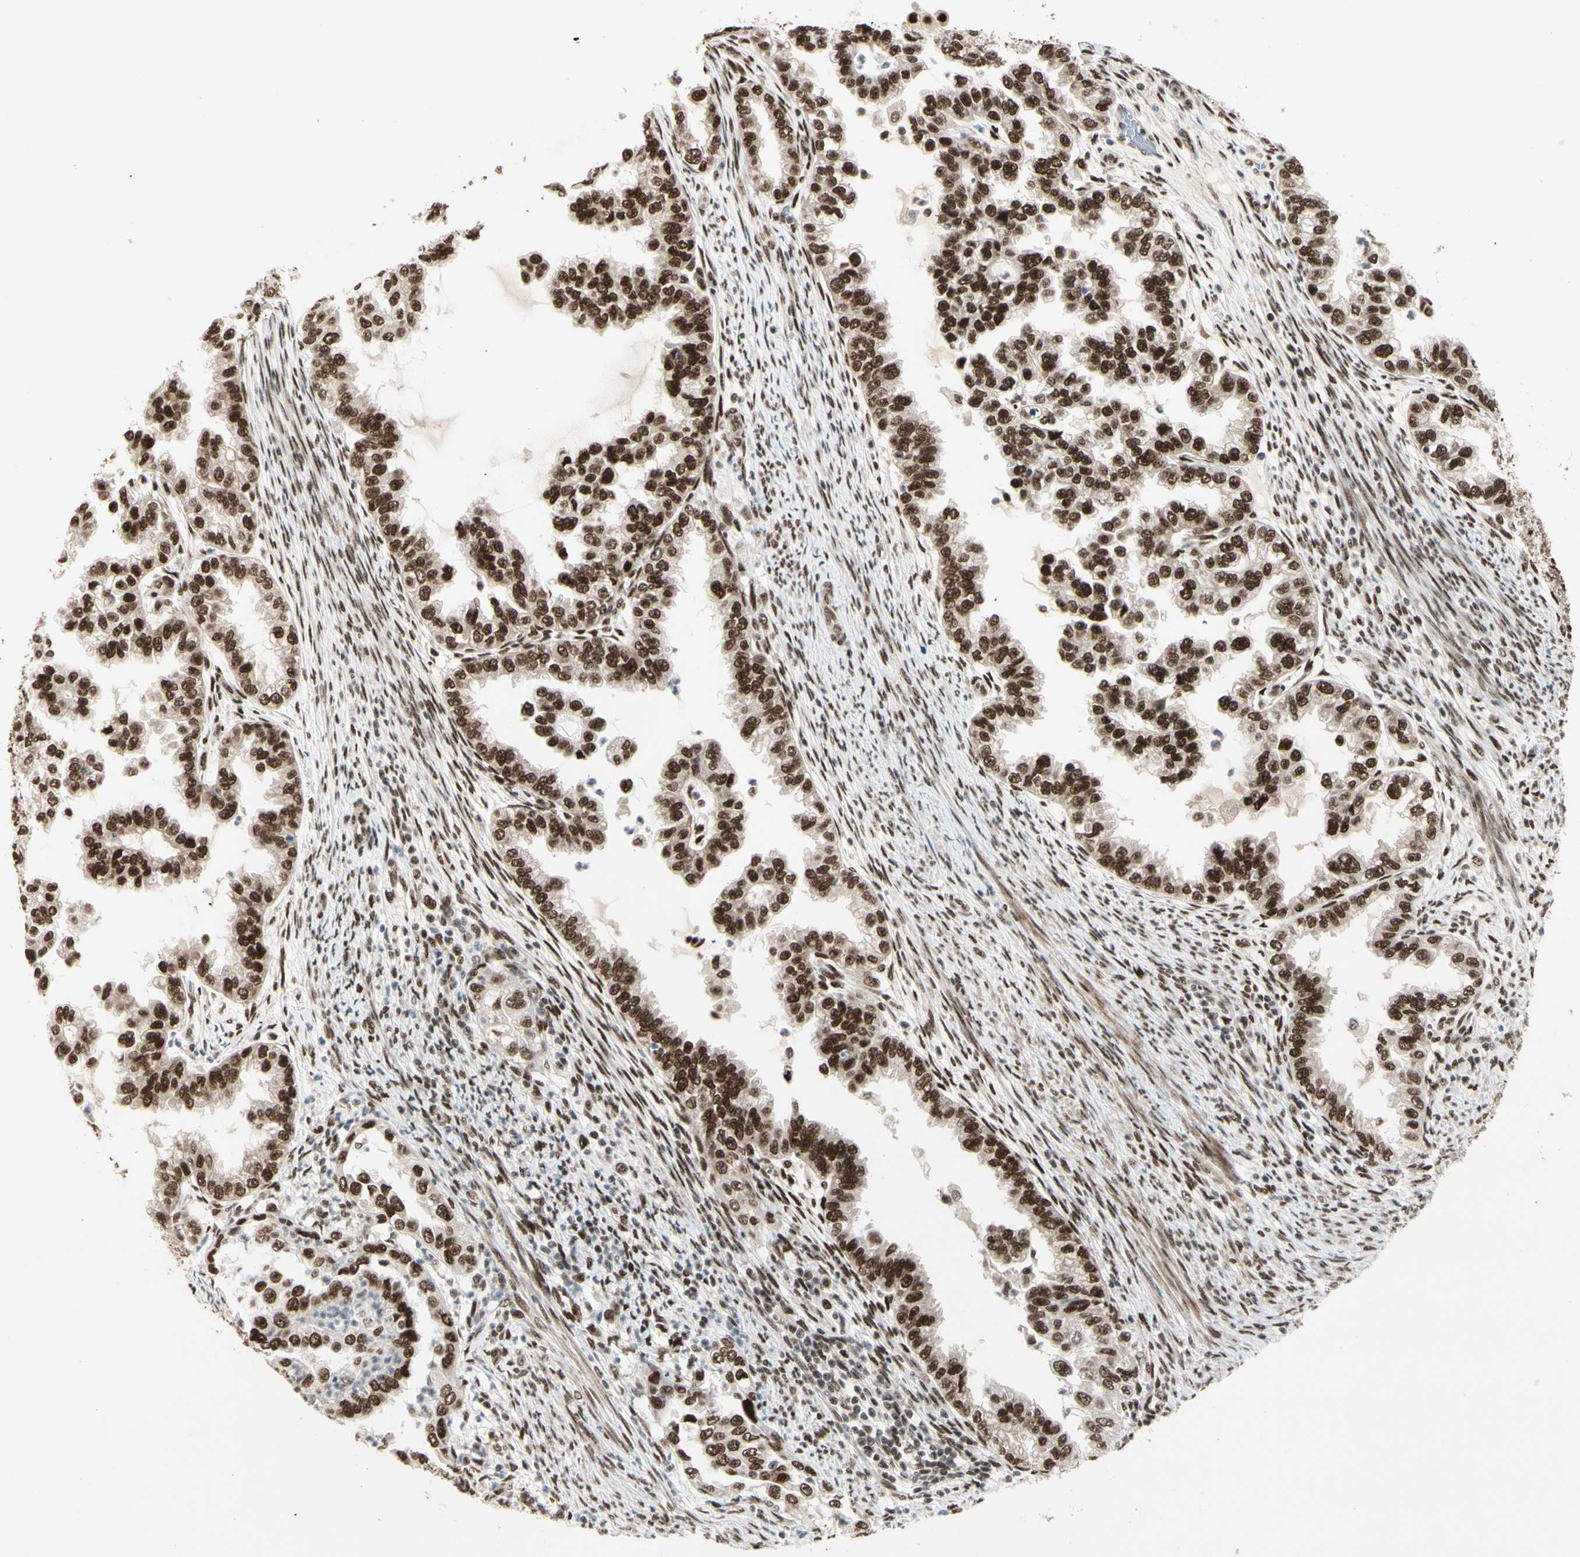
{"staining": {"intensity": "strong", "quantity": ">75%", "location": "nuclear"}, "tissue": "endometrial cancer", "cell_type": "Tumor cells", "image_type": "cancer", "snomed": [{"axis": "morphology", "description": "Adenocarcinoma, NOS"}, {"axis": "topography", "description": "Endometrium"}], "caption": "Immunohistochemical staining of adenocarcinoma (endometrial) demonstrates high levels of strong nuclear protein positivity in approximately >75% of tumor cells.", "gene": "CHAMP1", "patient": {"sex": "female", "age": 85}}